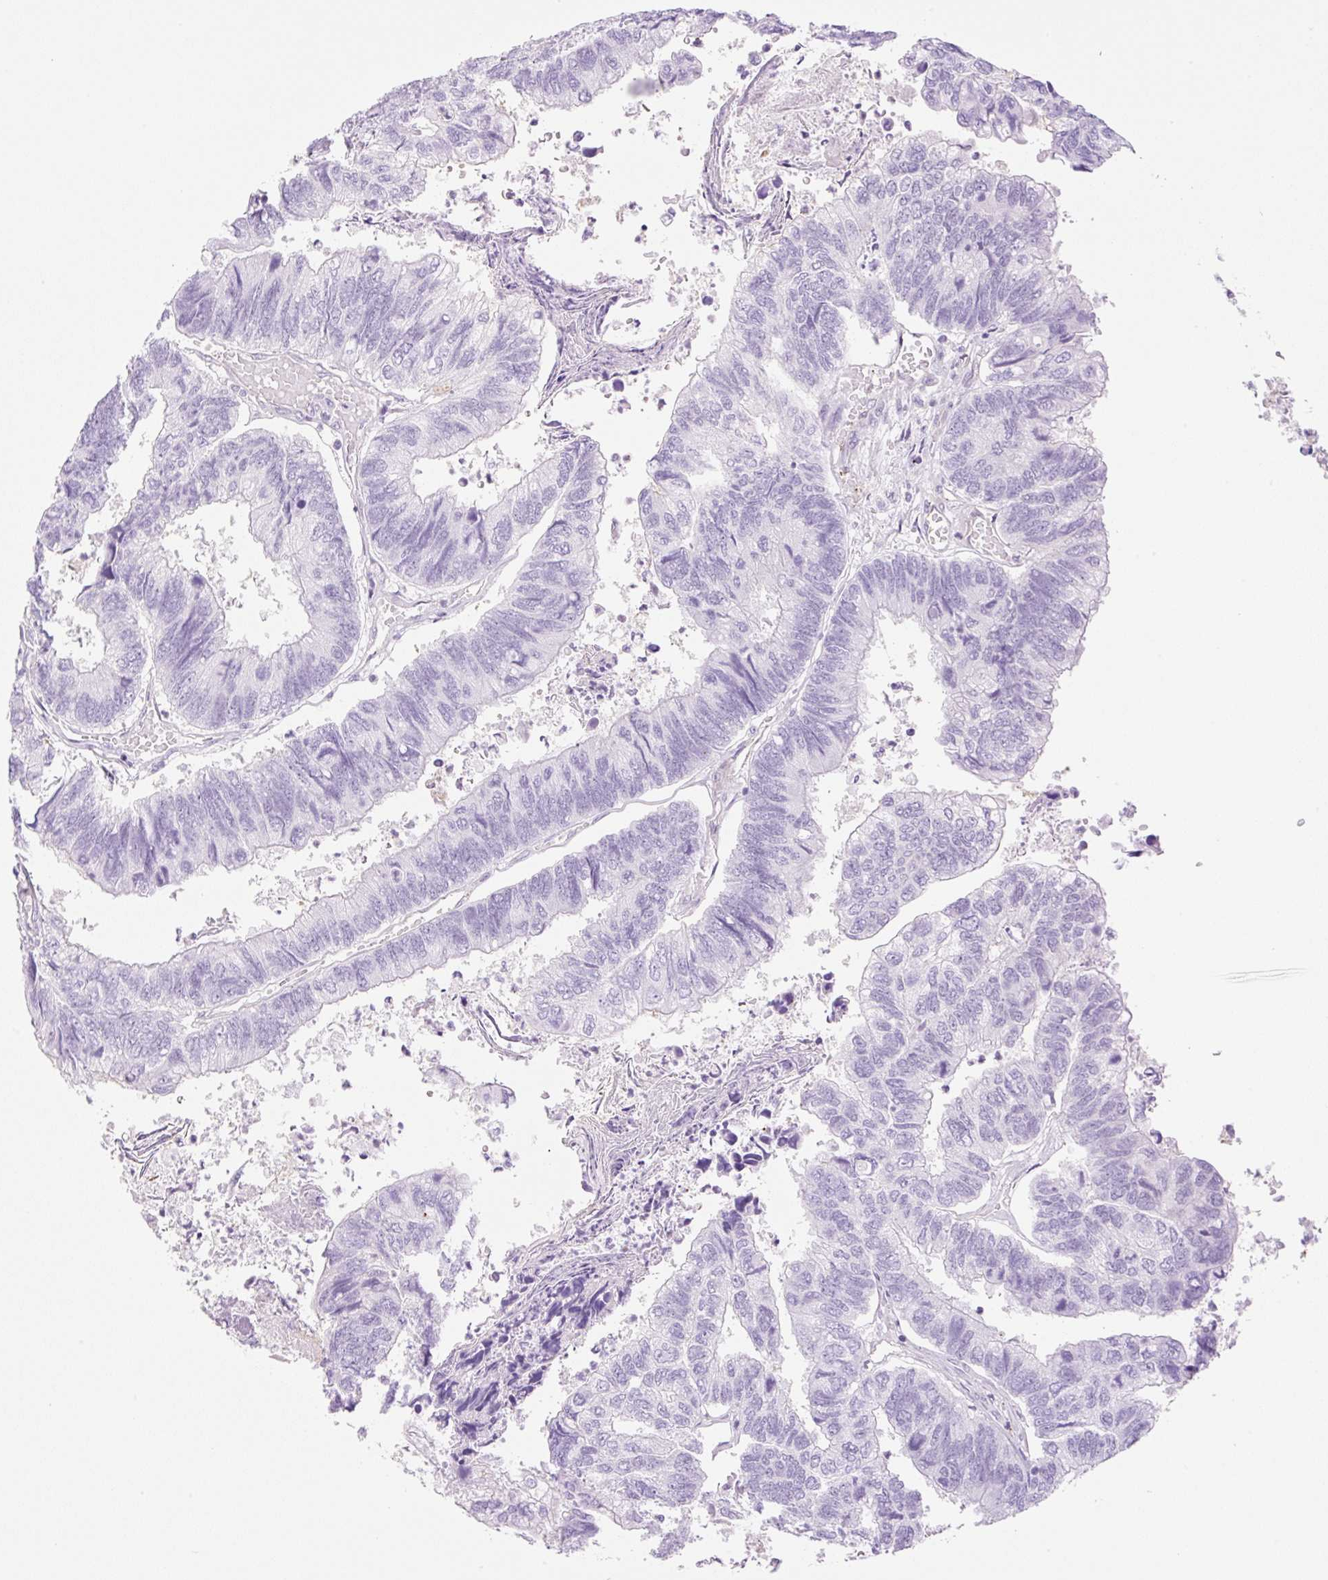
{"staining": {"intensity": "negative", "quantity": "none", "location": "none"}, "tissue": "colorectal cancer", "cell_type": "Tumor cells", "image_type": "cancer", "snomed": [{"axis": "morphology", "description": "Adenocarcinoma, NOS"}, {"axis": "topography", "description": "Colon"}], "caption": "Tumor cells are negative for protein expression in human colorectal adenocarcinoma. (Brightfield microscopy of DAB immunohistochemistry (IHC) at high magnification).", "gene": "EHD3", "patient": {"sex": "female", "age": 67}}